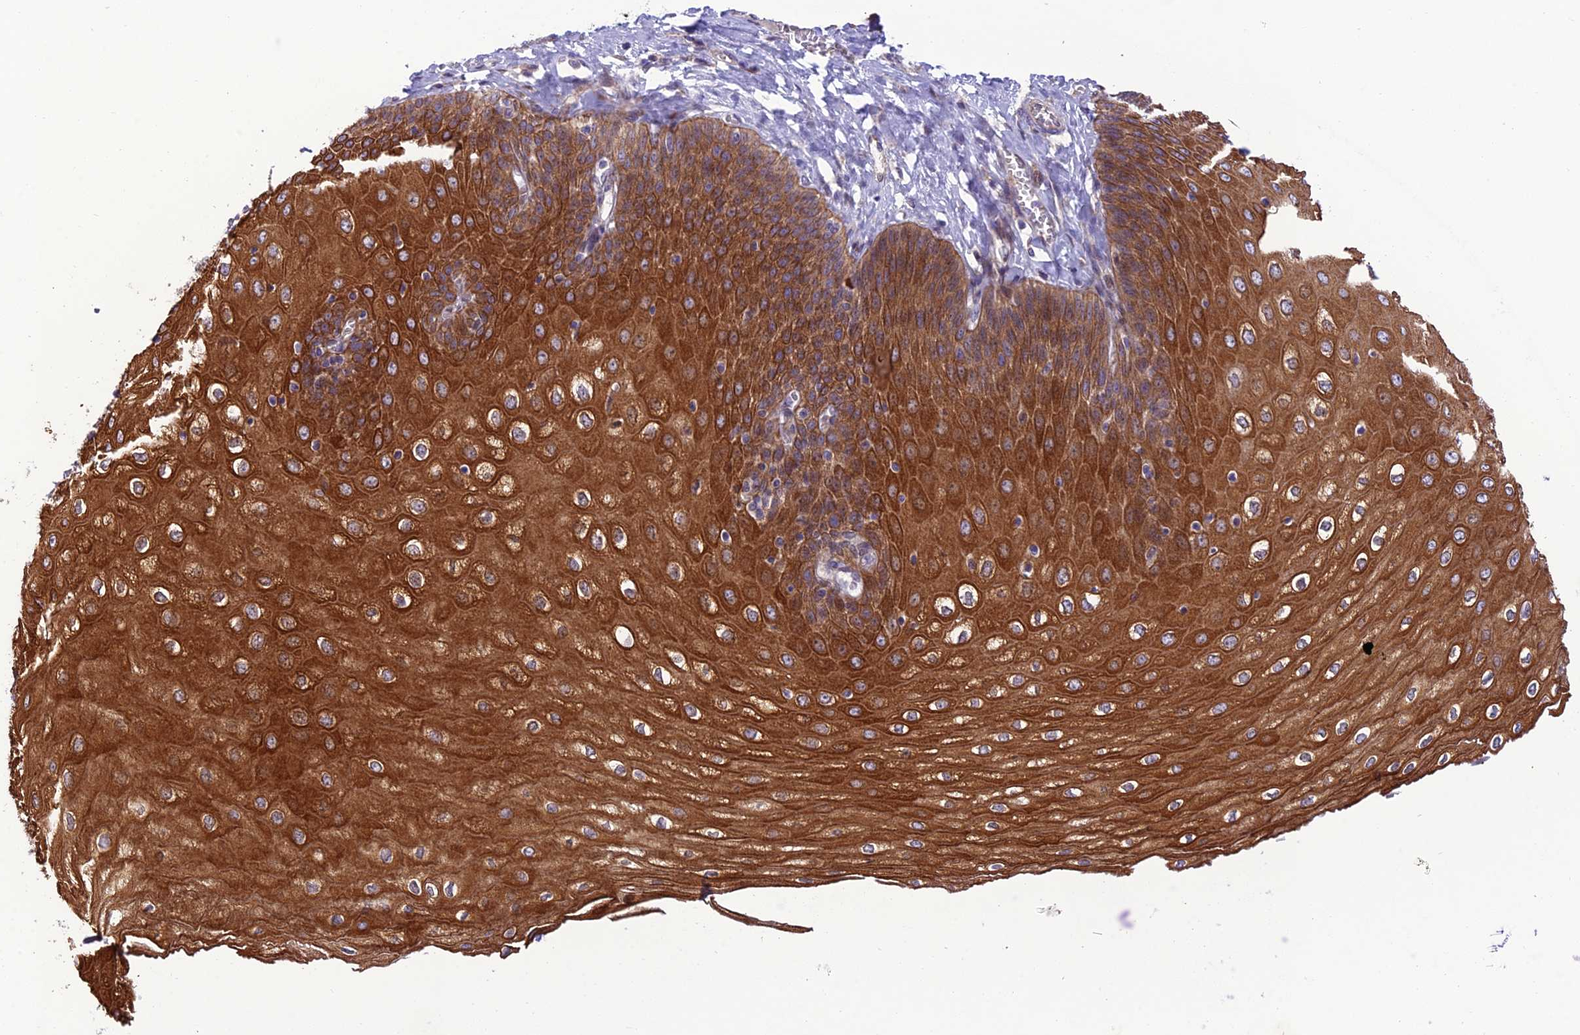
{"staining": {"intensity": "strong", "quantity": ">75%", "location": "cytoplasmic/membranous"}, "tissue": "esophagus", "cell_type": "Squamous epithelial cells", "image_type": "normal", "snomed": [{"axis": "morphology", "description": "Normal tissue, NOS"}, {"axis": "topography", "description": "Esophagus"}], "caption": "This histopathology image shows immunohistochemistry staining of unremarkable human esophagus, with high strong cytoplasmic/membranous expression in about >75% of squamous epithelial cells.", "gene": "JMY", "patient": {"sex": "male", "age": 60}}